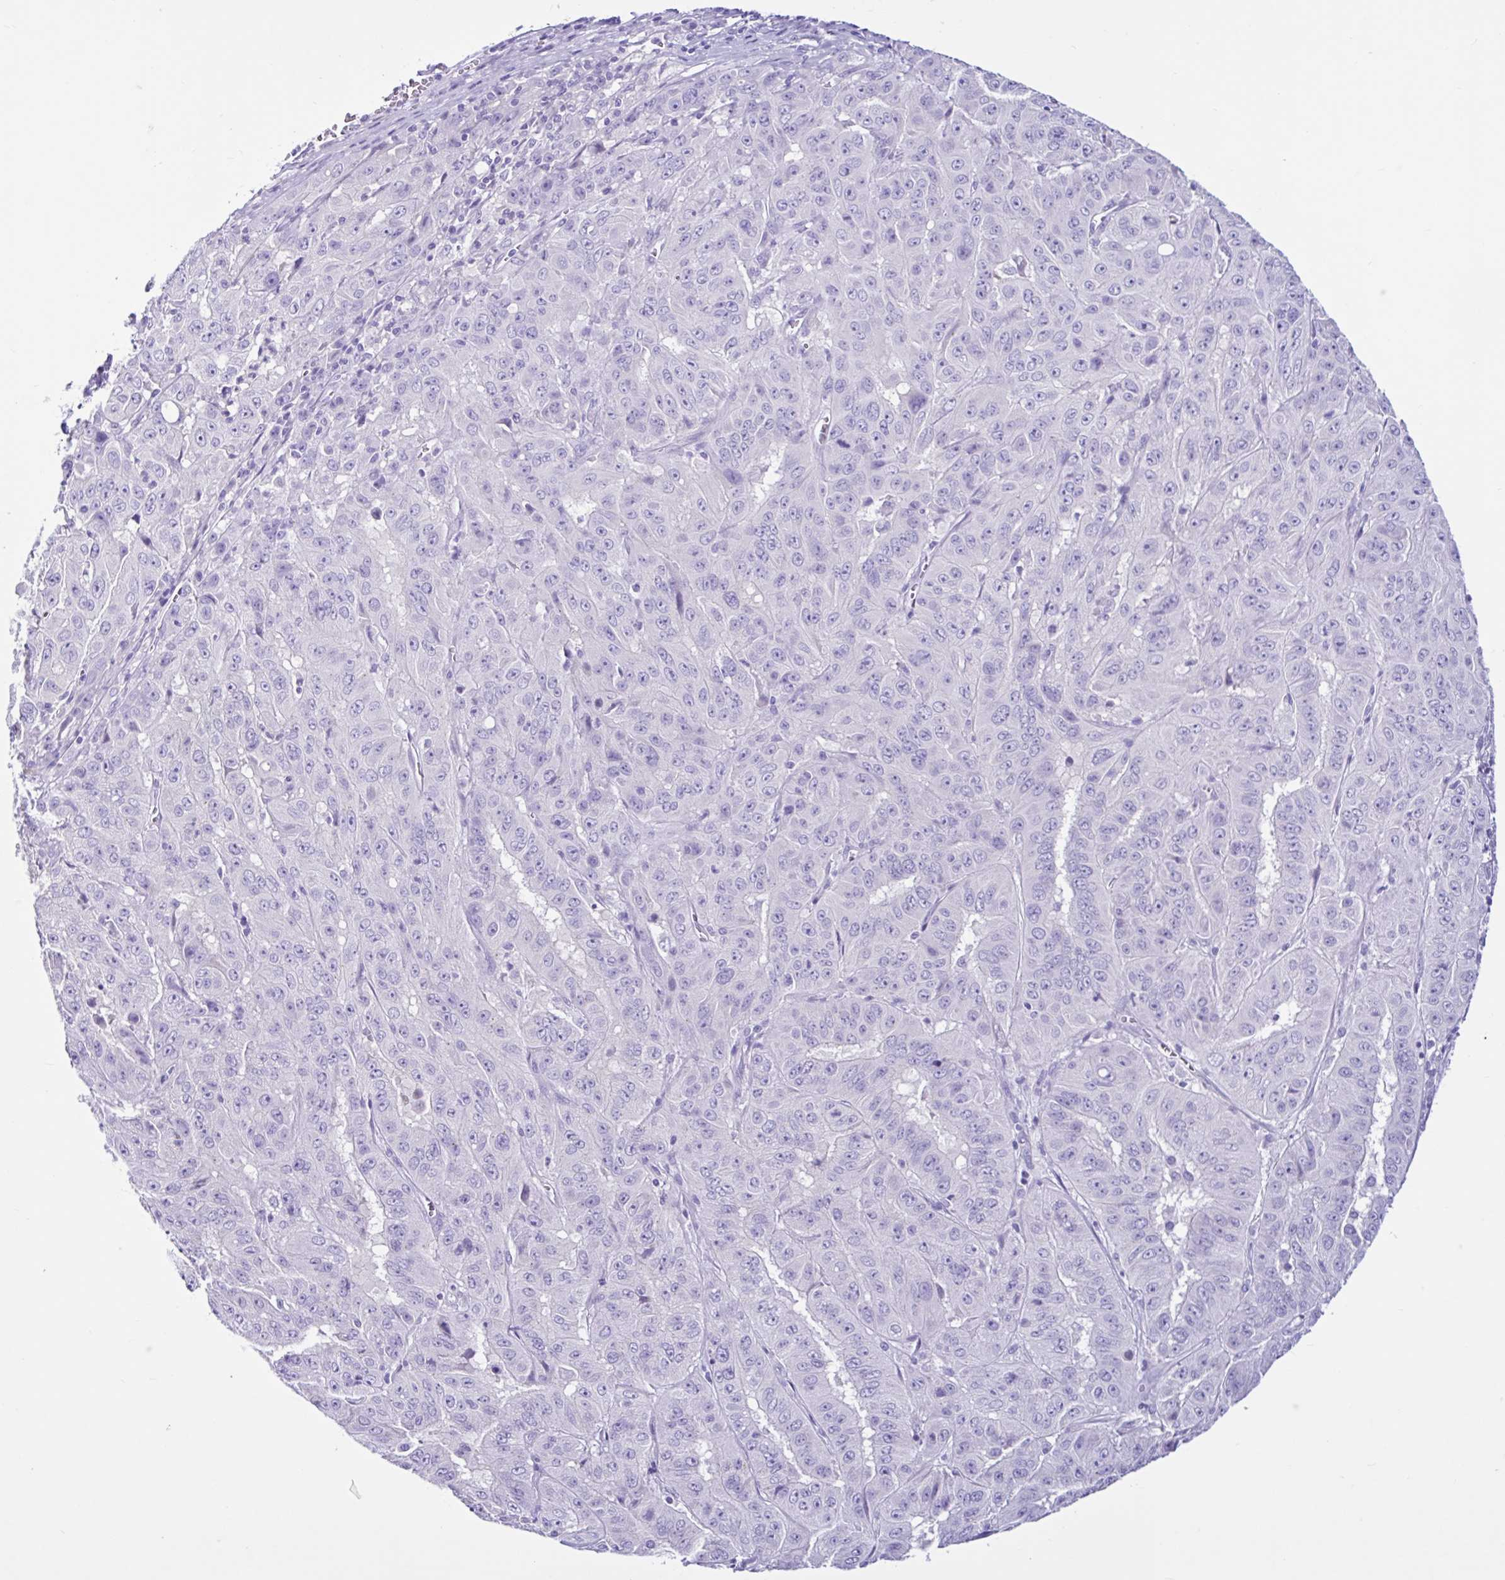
{"staining": {"intensity": "negative", "quantity": "none", "location": "none"}, "tissue": "pancreatic cancer", "cell_type": "Tumor cells", "image_type": "cancer", "snomed": [{"axis": "morphology", "description": "Adenocarcinoma, NOS"}, {"axis": "topography", "description": "Pancreas"}], "caption": "Pancreatic cancer (adenocarcinoma) was stained to show a protein in brown. There is no significant positivity in tumor cells. Nuclei are stained in blue.", "gene": "CYP19A1", "patient": {"sex": "male", "age": 63}}